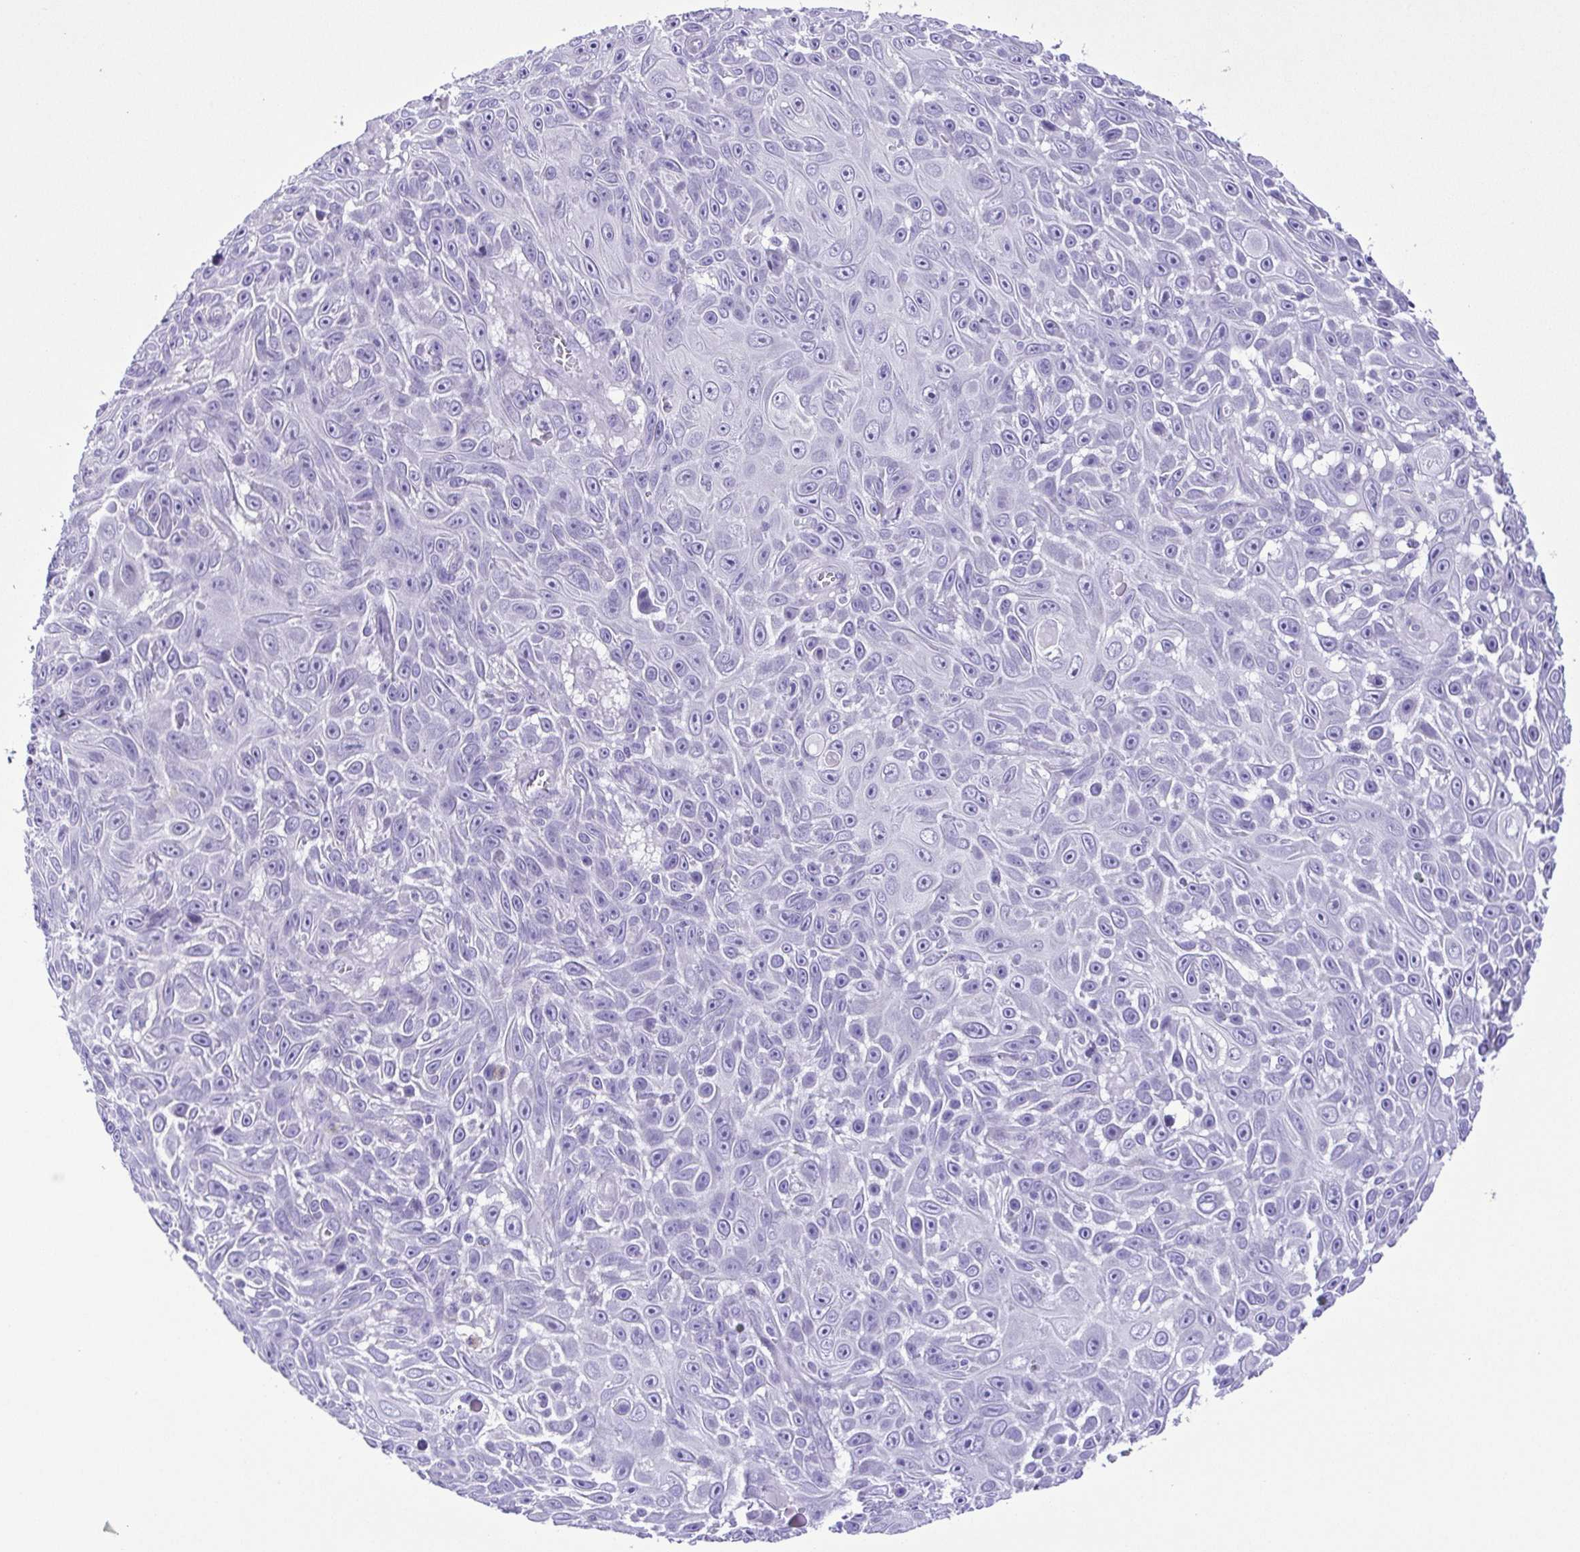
{"staining": {"intensity": "negative", "quantity": "none", "location": "none"}, "tissue": "skin cancer", "cell_type": "Tumor cells", "image_type": "cancer", "snomed": [{"axis": "morphology", "description": "Squamous cell carcinoma, NOS"}, {"axis": "topography", "description": "Skin"}], "caption": "Immunohistochemical staining of human skin squamous cell carcinoma shows no significant staining in tumor cells.", "gene": "PAK3", "patient": {"sex": "male", "age": 82}}